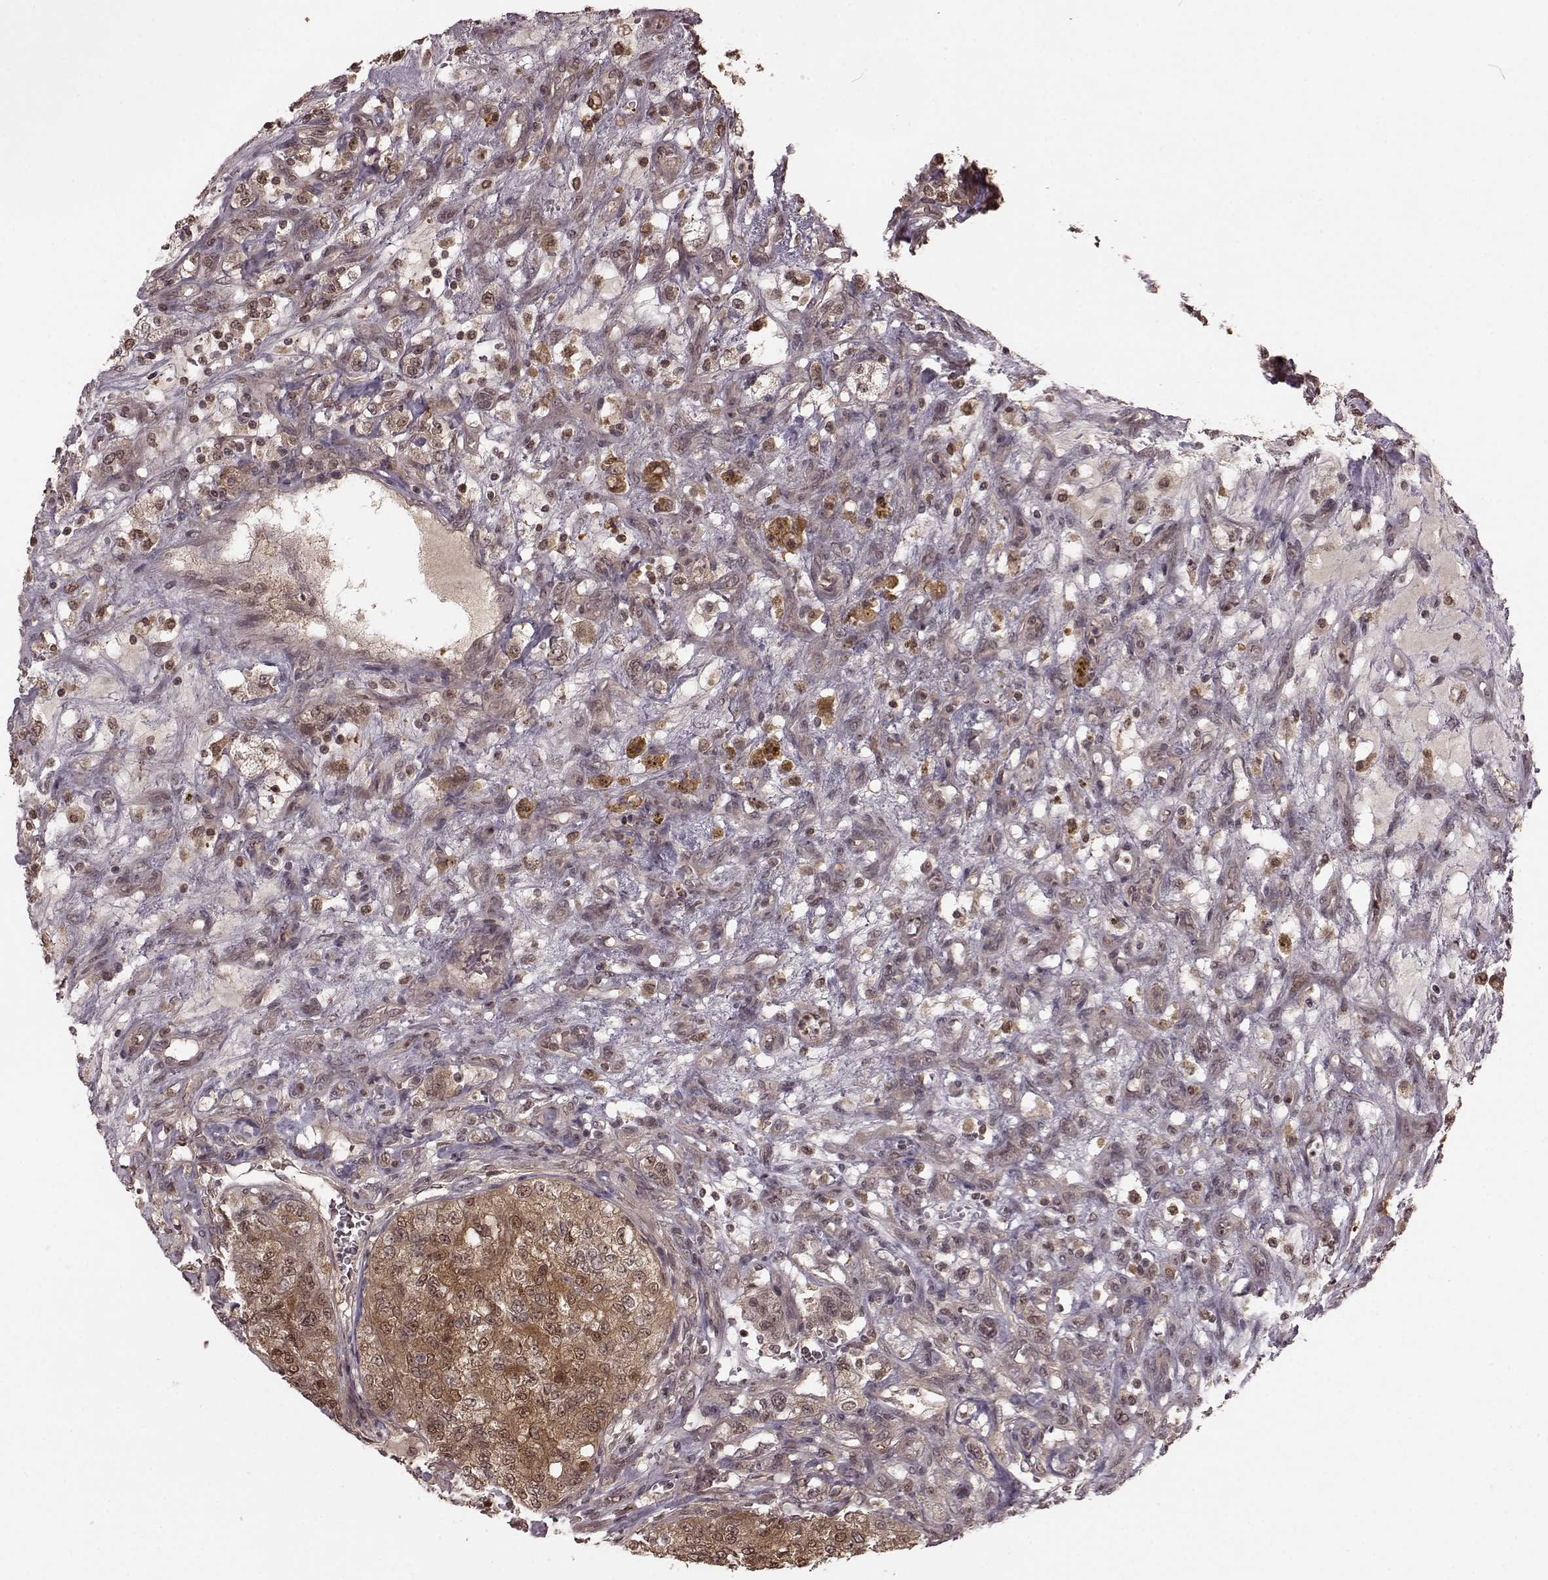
{"staining": {"intensity": "moderate", "quantity": "25%-75%", "location": "cytoplasmic/membranous,nuclear"}, "tissue": "renal cancer", "cell_type": "Tumor cells", "image_type": "cancer", "snomed": [{"axis": "morphology", "description": "Adenocarcinoma, NOS"}, {"axis": "topography", "description": "Kidney"}], "caption": "Immunohistochemistry staining of renal cancer (adenocarcinoma), which displays medium levels of moderate cytoplasmic/membranous and nuclear expression in approximately 25%-75% of tumor cells indicating moderate cytoplasmic/membranous and nuclear protein expression. The staining was performed using DAB (3,3'-diaminobenzidine) (brown) for protein detection and nuclei were counterstained in hematoxylin (blue).", "gene": "GSS", "patient": {"sex": "female", "age": 63}}